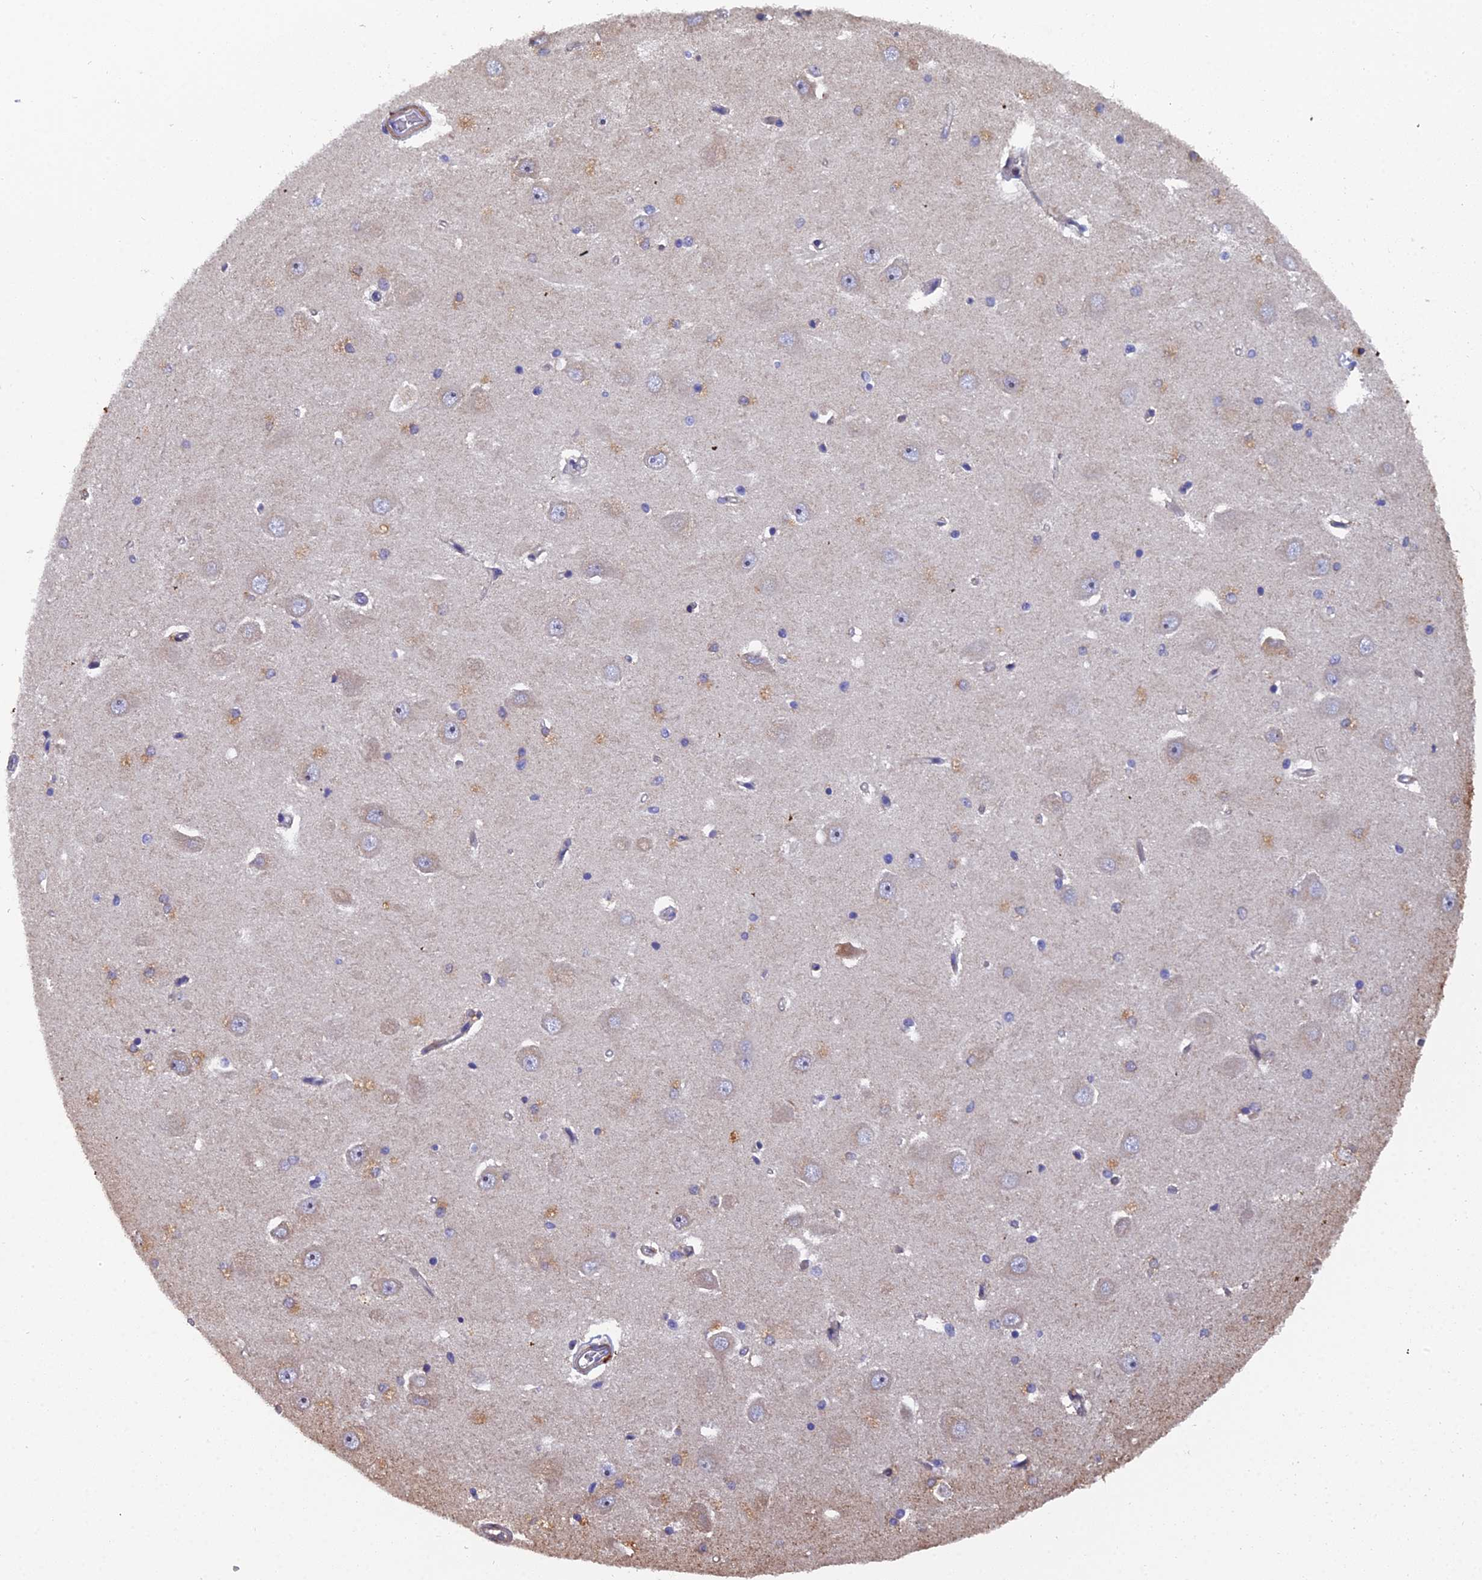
{"staining": {"intensity": "negative", "quantity": "none", "location": "none"}, "tissue": "hippocampus", "cell_type": "Glial cells", "image_type": "normal", "snomed": [{"axis": "morphology", "description": "Normal tissue, NOS"}, {"axis": "topography", "description": "Hippocampus"}], "caption": "Immunohistochemical staining of unremarkable human hippocampus reveals no significant positivity in glial cells. (DAB (3,3'-diaminobenzidine) IHC visualized using brightfield microscopy, high magnification).", "gene": "RAB28", "patient": {"sex": "male", "age": 45}}